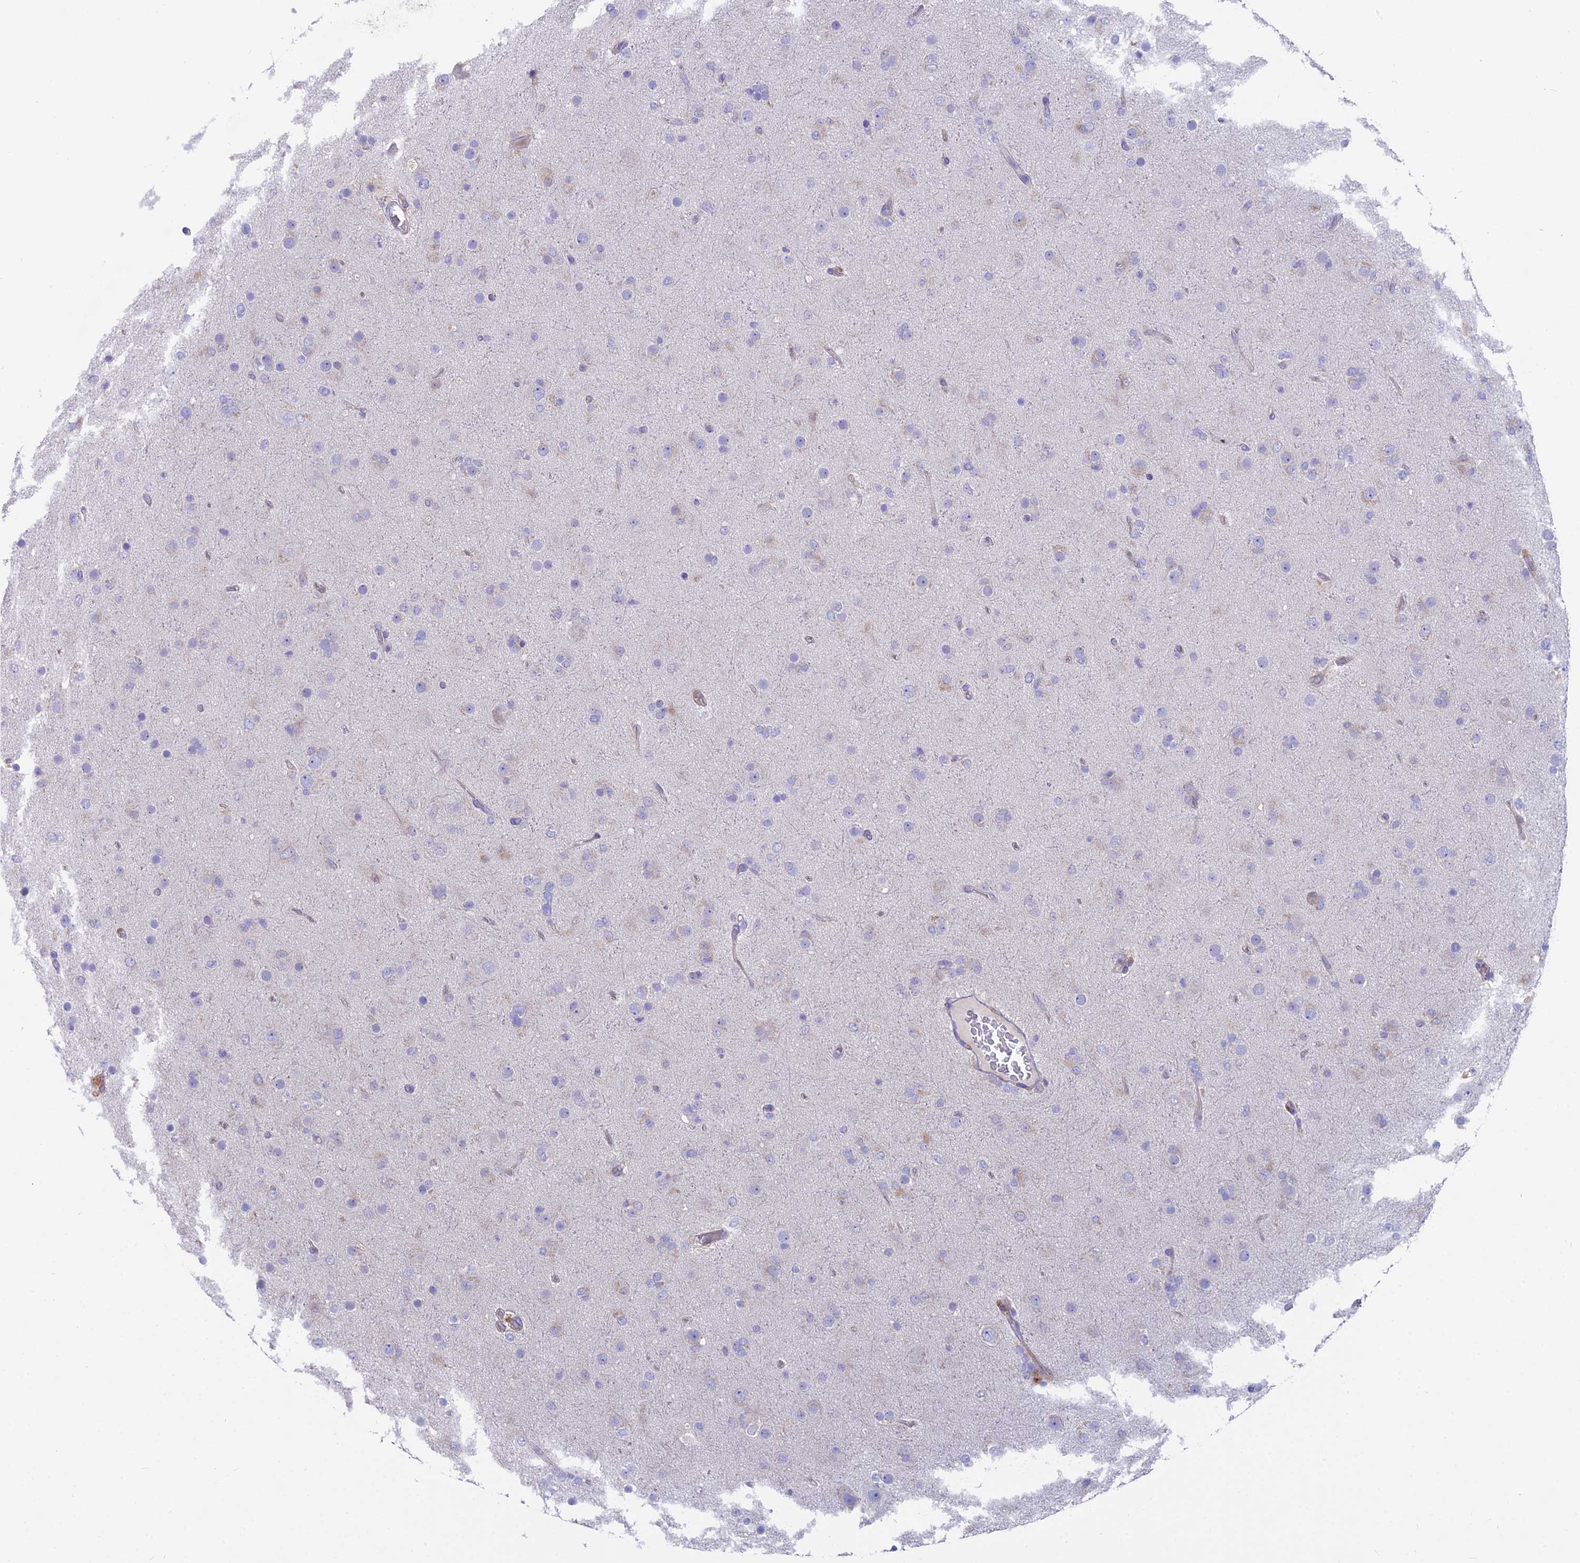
{"staining": {"intensity": "negative", "quantity": "none", "location": "none"}, "tissue": "glioma", "cell_type": "Tumor cells", "image_type": "cancer", "snomed": [{"axis": "morphology", "description": "Glioma, malignant, Low grade"}, {"axis": "topography", "description": "Brain"}], "caption": "Image shows no significant protein expression in tumor cells of glioma.", "gene": "FAM168B", "patient": {"sex": "male", "age": 65}}